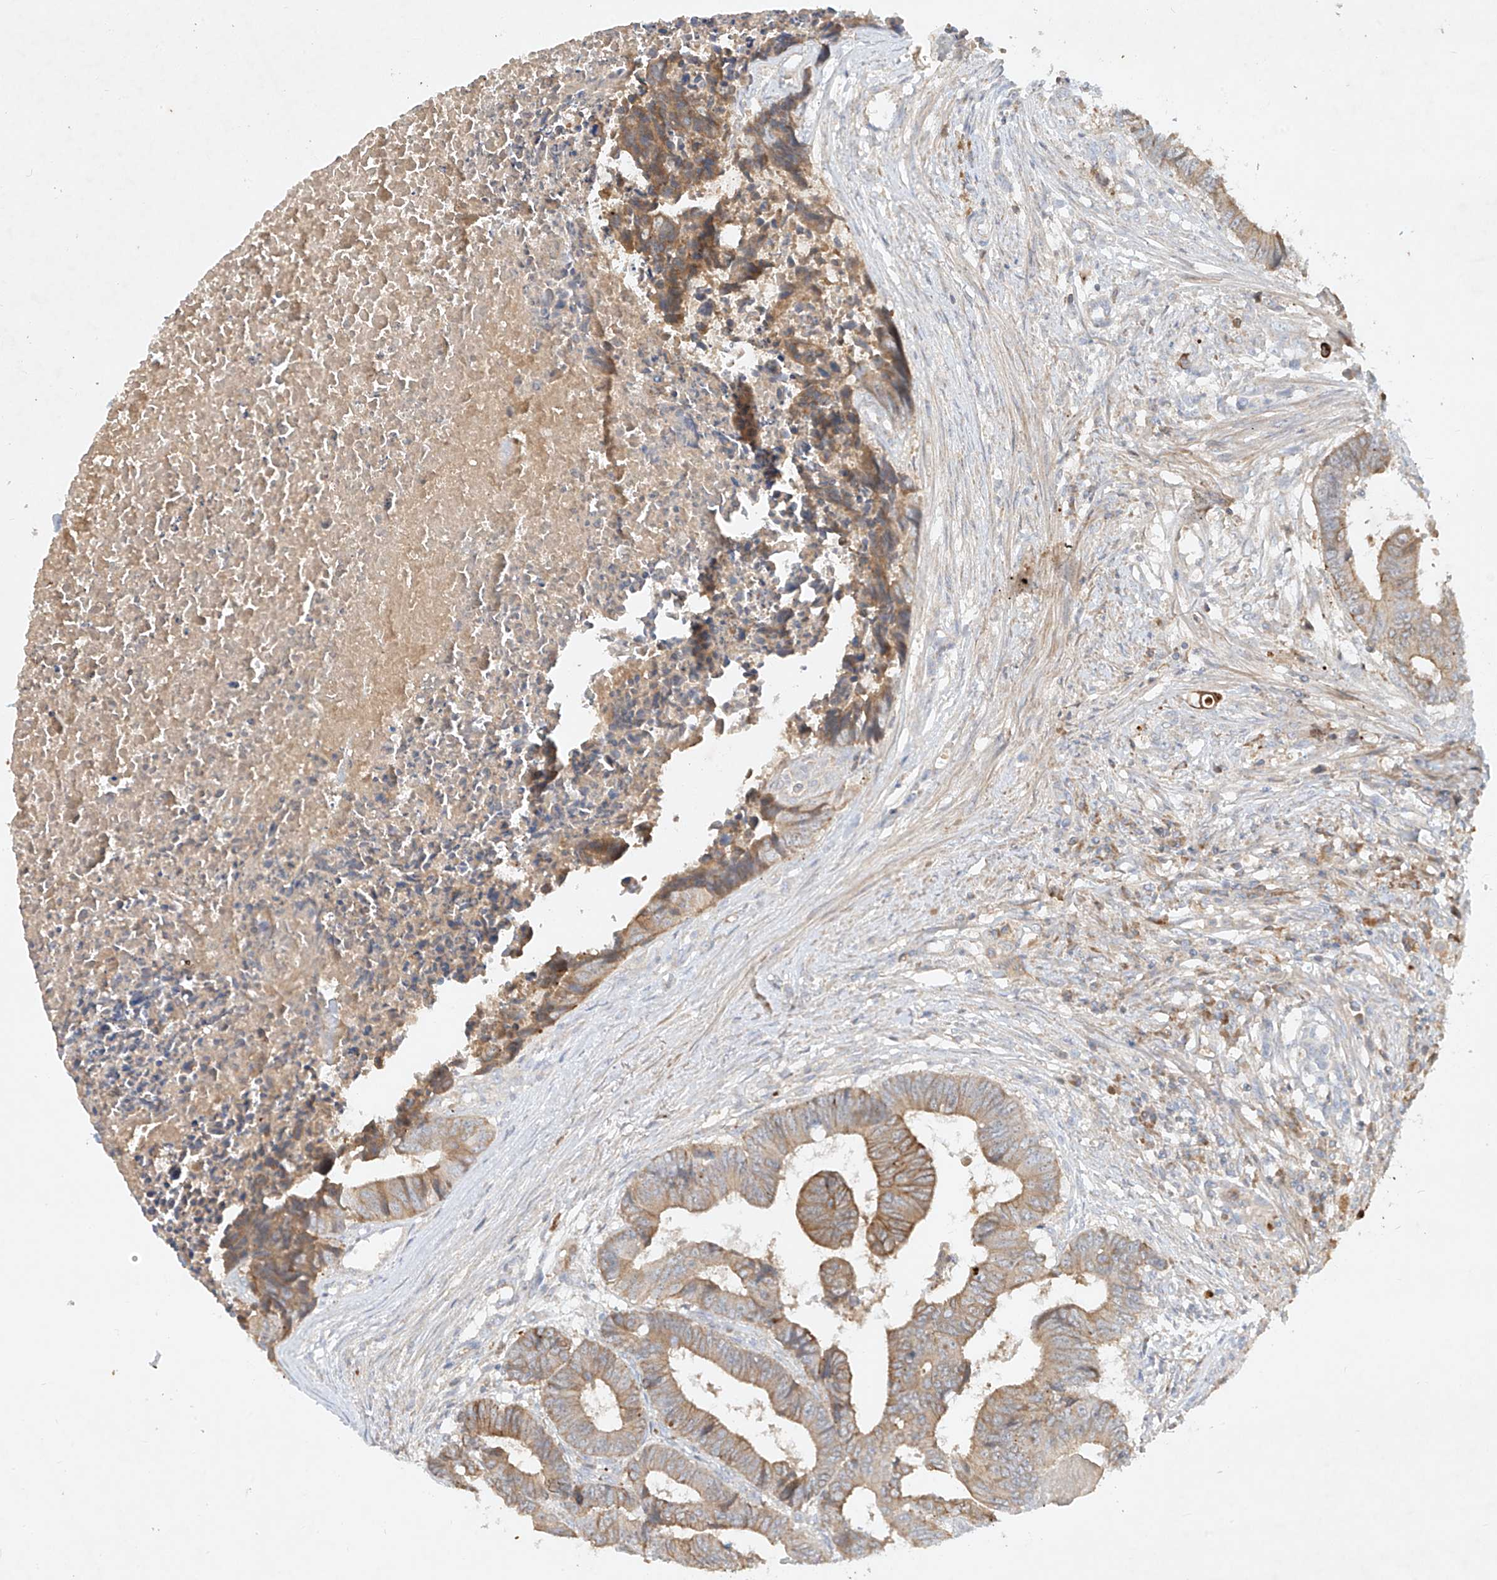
{"staining": {"intensity": "weak", "quantity": ">75%", "location": "cytoplasmic/membranous"}, "tissue": "colorectal cancer", "cell_type": "Tumor cells", "image_type": "cancer", "snomed": [{"axis": "morphology", "description": "Adenocarcinoma, NOS"}, {"axis": "topography", "description": "Rectum"}], "caption": "Protein staining displays weak cytoplasmic/membranous staining in approximately >75% of tumor cells in colorectal cancer.", "gene": "KPNA7", "patient": {"sex": "male", "age": 84}}